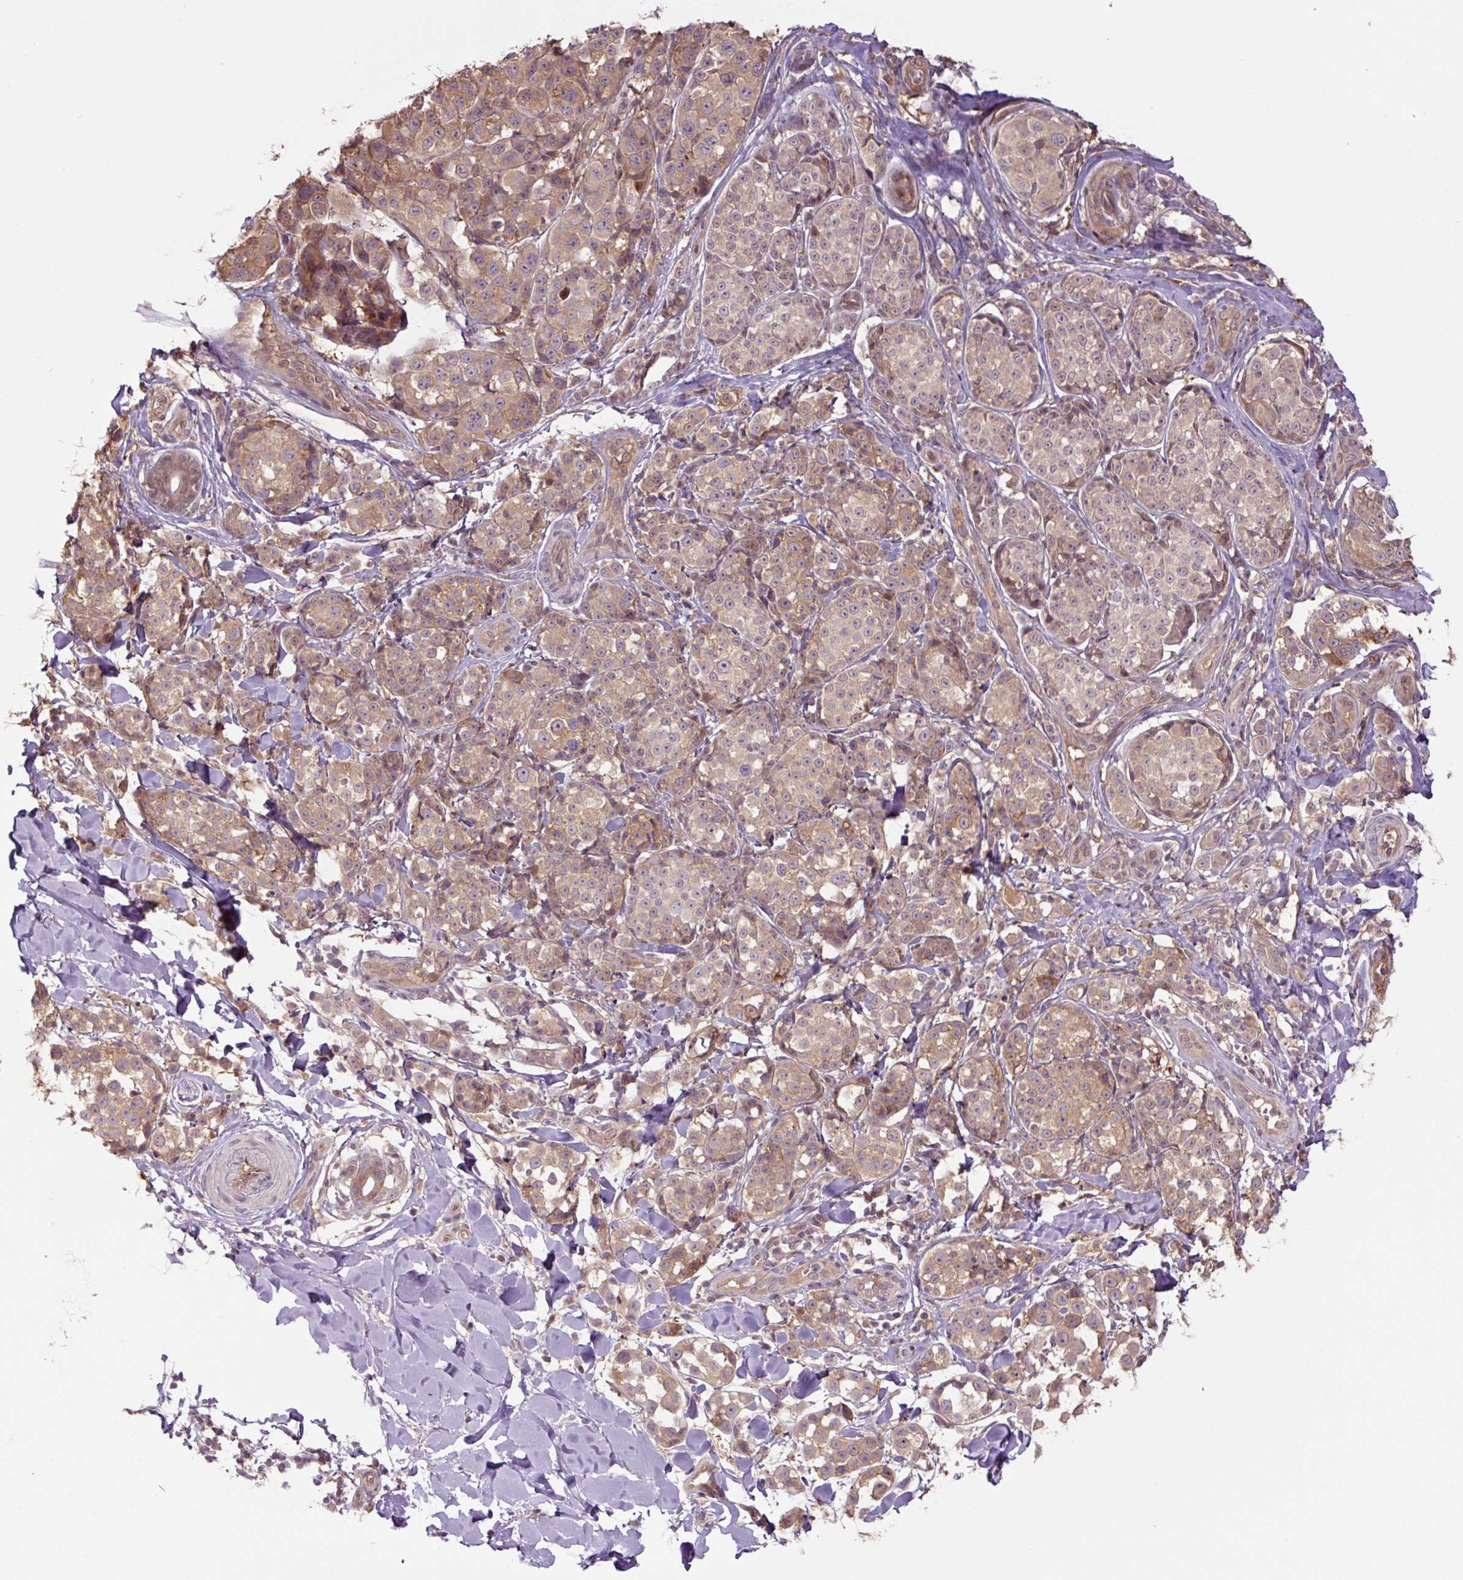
{"staining": {"intensity": "moderate", "quantity": ">75%", "location": "cytoplasmic/membranous"}, "tissue": "melanoma", "cell_type": "Tumor cells", "image_type": "cancer", "snomed": [{"axis": "morphology", "description": "Malignant melanoma, NOS"}, {"axis": "topography", "description": "Skin"}], "caption": "Malignant melanoma stained for a protein (brown) reveals moderate cytoplasmic/membranous positive expression in about >75% of tumor cells.", "gene": "TPT1", "patient": {"sex": "female", "age": 35}}